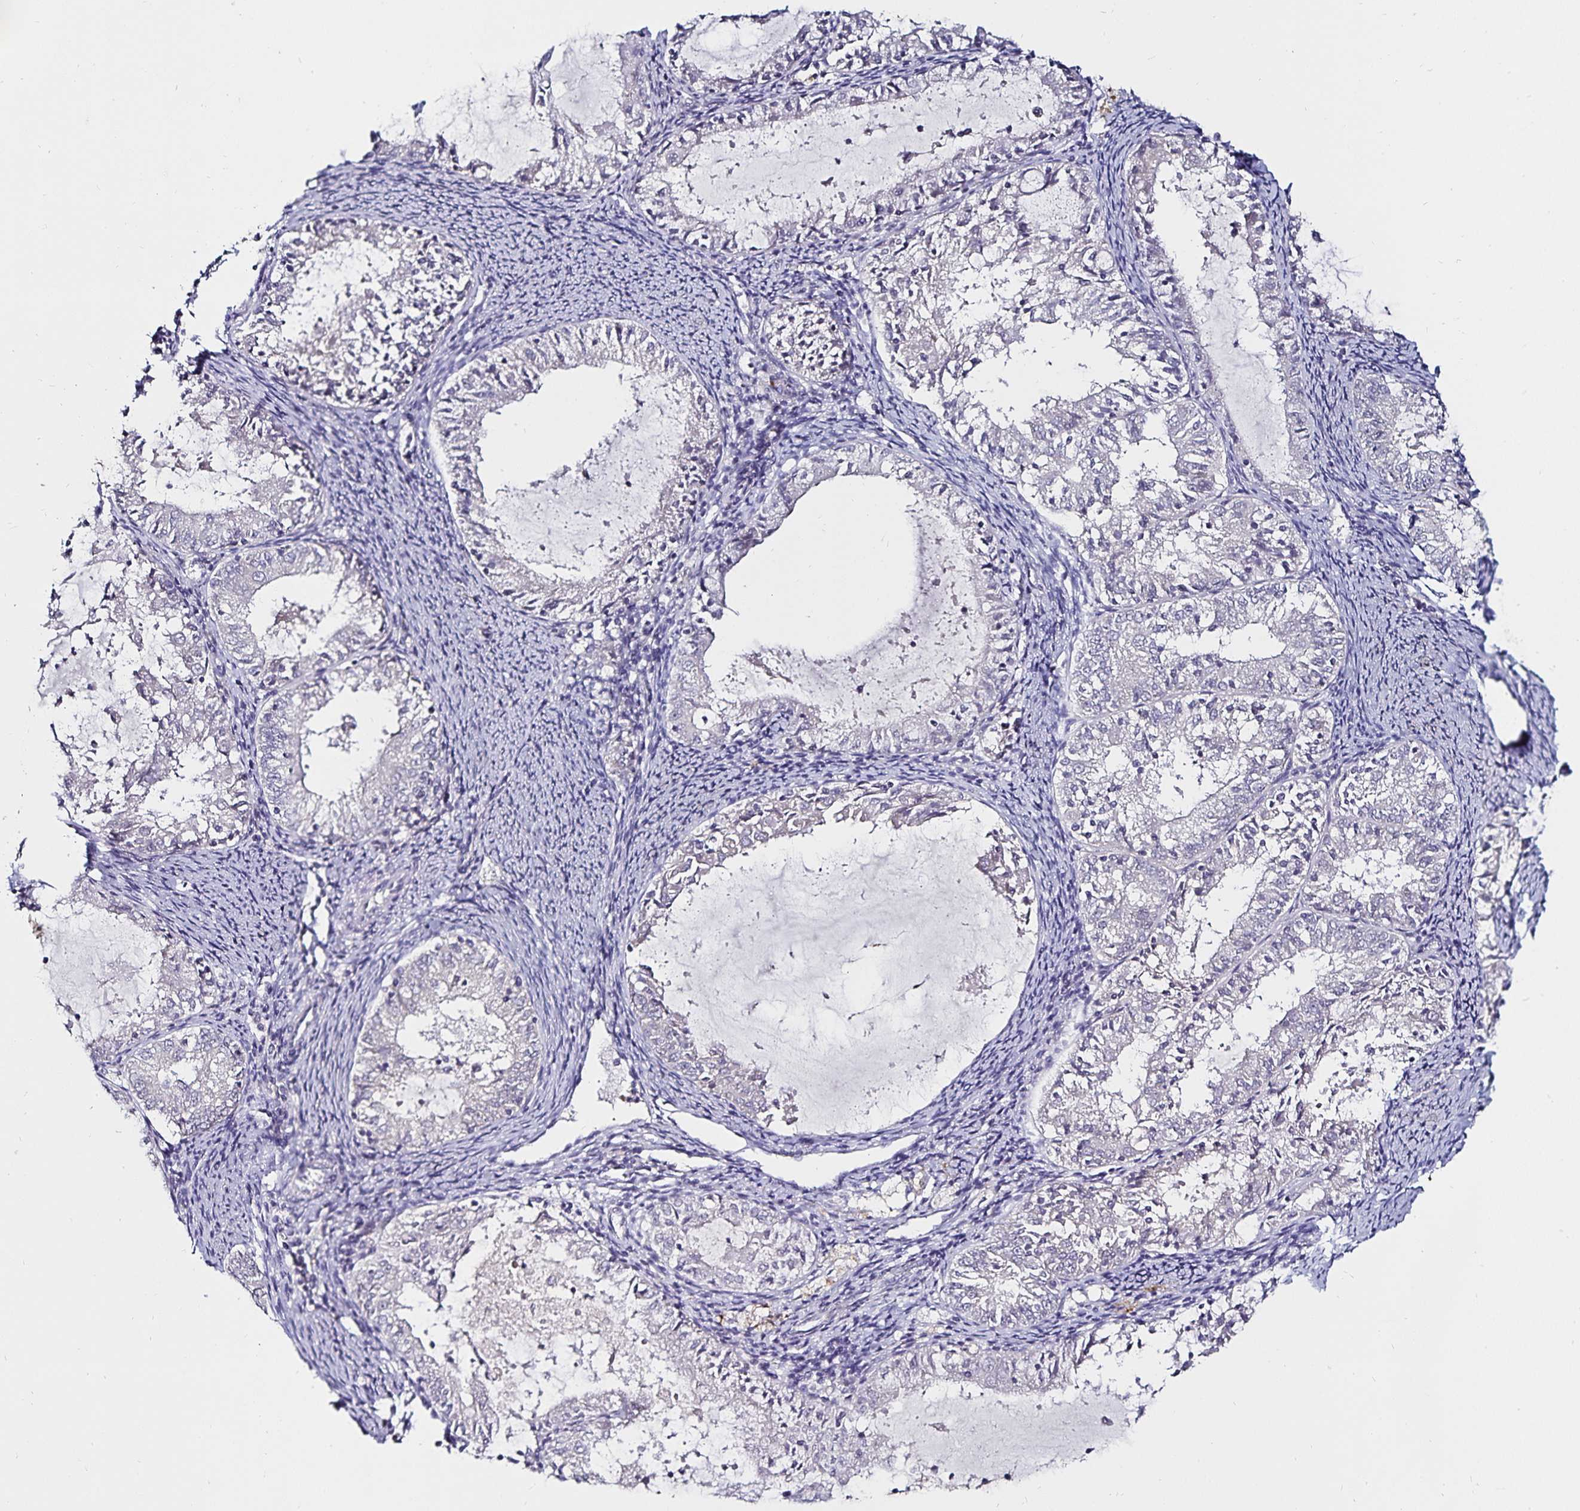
{"staining": {"intensity": "negative", "quantity": "none", "location": "none"}, "tissue": "endometrial cancer", "cell_type": "Tumor cells", "image_type": "cancer", "snomed": [{"axis": "morphology", "description": "Adenocarcinoma, NOS"}, {"axis": "topography", "description": "Endometrium"}], "caption": "Immunohistochemical staining of human adenocarcinoma (endometrial) exhibits no significant staining in tumor cells.", "gene": "ACSL5", "patient": {"sex": "female", "age": 57}}